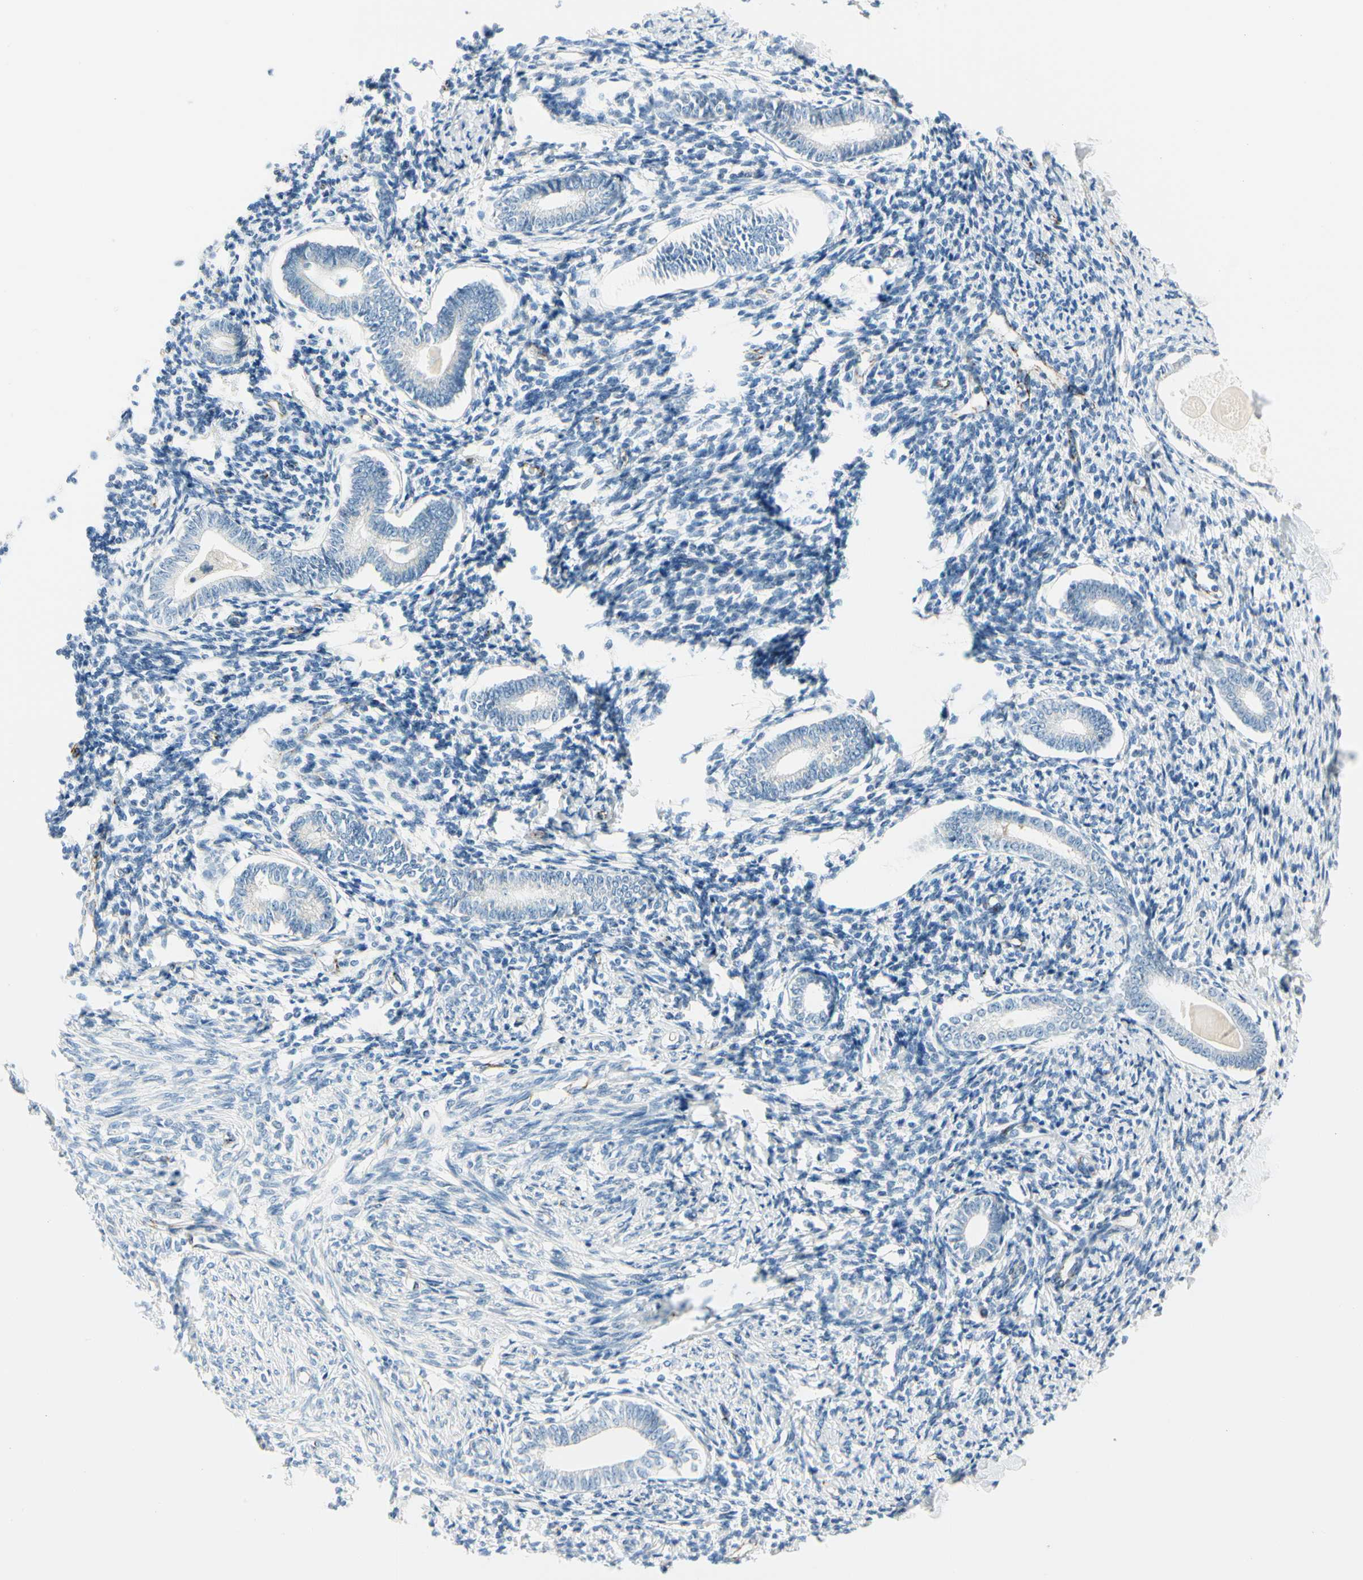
{"staining": {"intensity": "negative", "quantity": "none", "location": "none"}, "tissue": "endometrium", "cell_type": "Cells in endometrial stroma", "image_type": "normal", "snomed": [{"axis": "morphology", "description": "Normal tissue, NOS"}, {"axis": "topography", "description": "Endometrium"}], "caption": "The immunohistochemistry photomicrograph has no significant positivity in cells in endometrial stroma of endometrium.", "gene": "SLC6A15", "patient": {"sex": "female", "age": 71}}